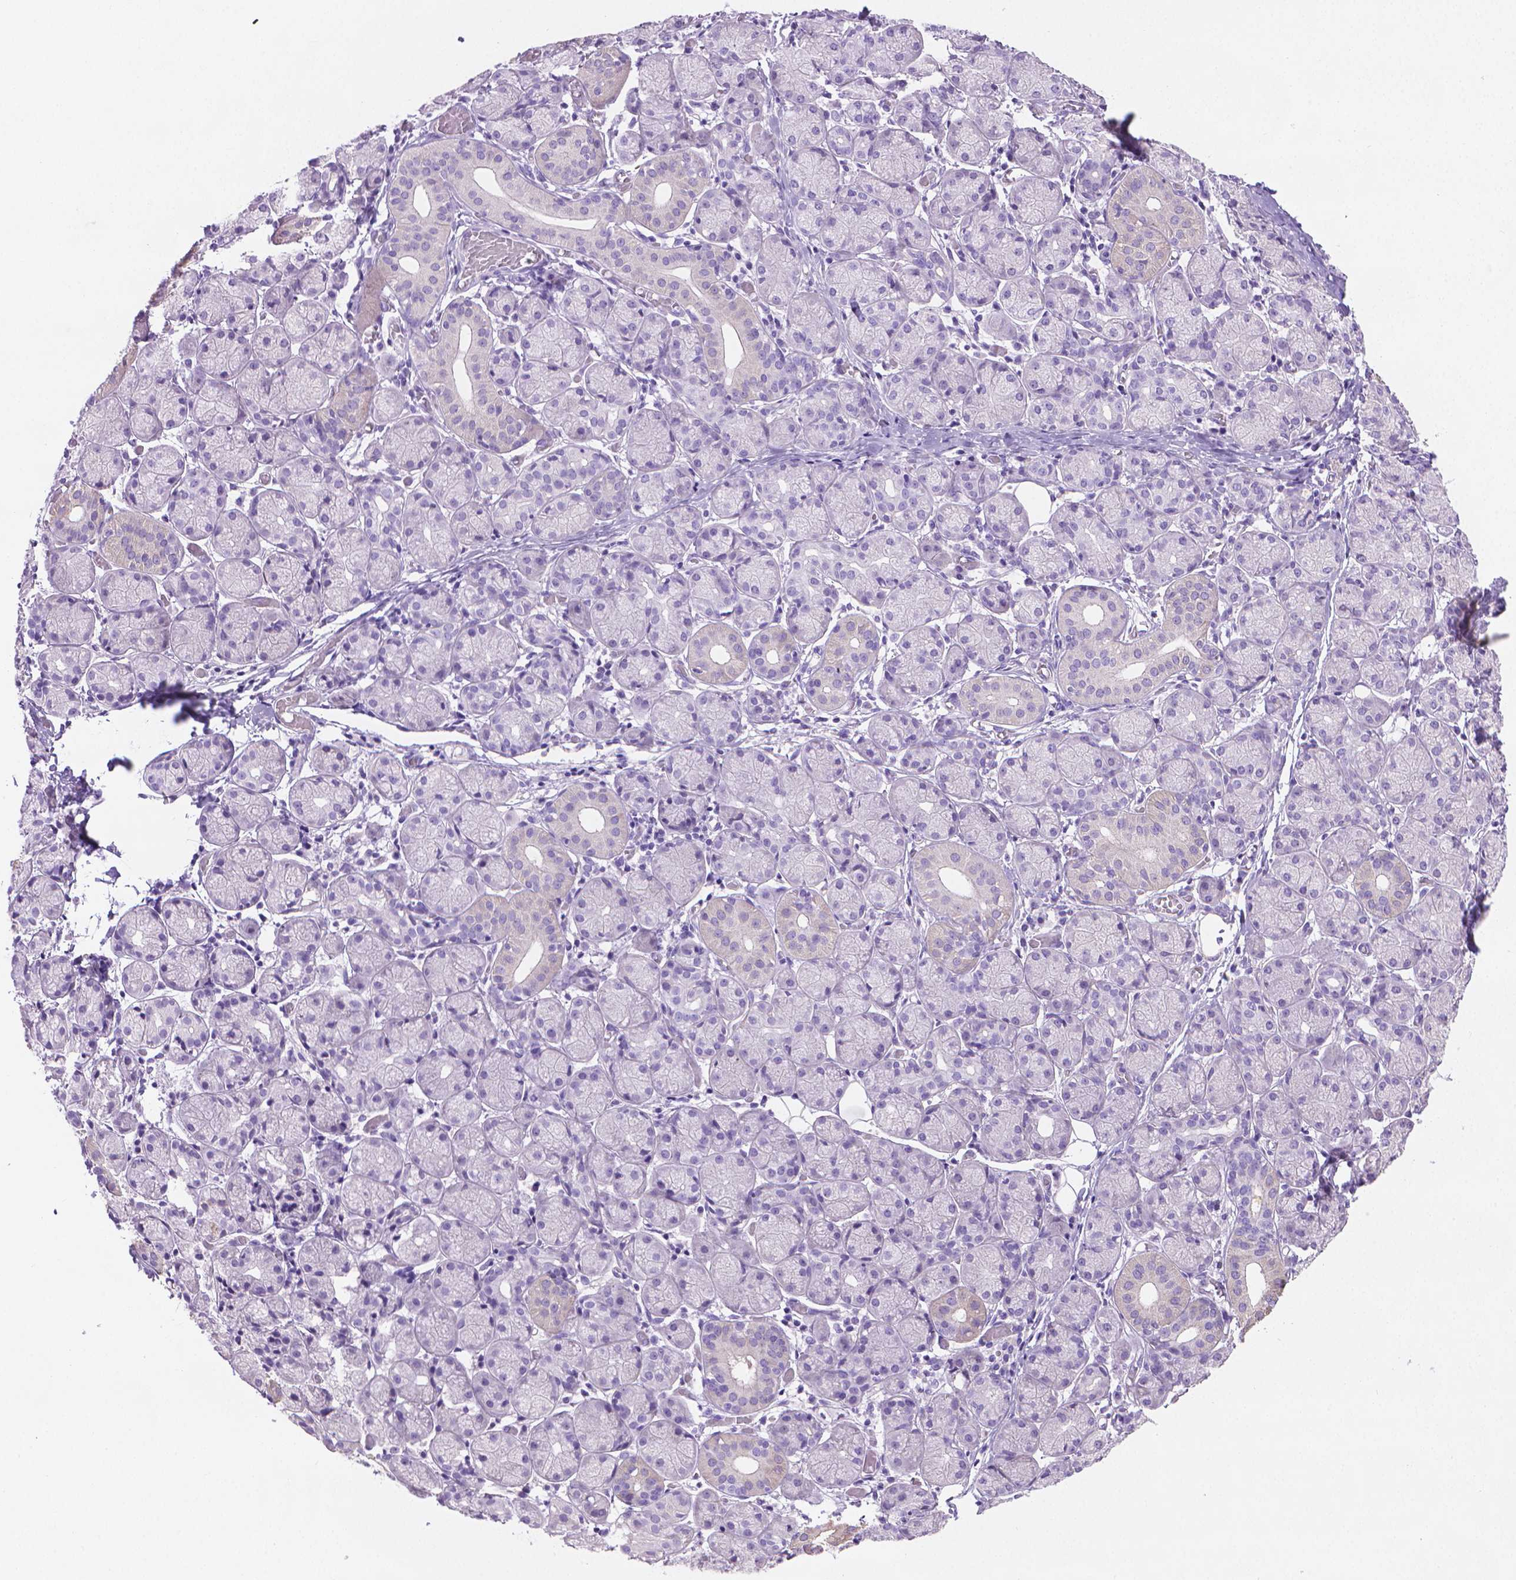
{"staining": {"intensity": "negative", "quantity": "none", "location": "none"}, "tissue": "salivary gland", "cell_type": "Glandular cells", "image_type": "normal", "snomed": [{"axis": "morphology", "description": "Normal tissue, NOS"}, {"axis": "topography", "description": "Salivary gland"}, {"axis": "topography", "description": "Peripheral nerve tissue"}], "caption": "Immunohistochemistry (IHC) photomicrograph of normal human salivary gland stained for a protein (brown), which demonstrates no expression in glandular cells. The staining was performed using DAB to visualize the protein expression in brown, while the nuclei were stained in blue with hematoxylin (Magnification: 20x).", "gene": "PNMA2", "patient": {"sex": "female", "age": 24}}